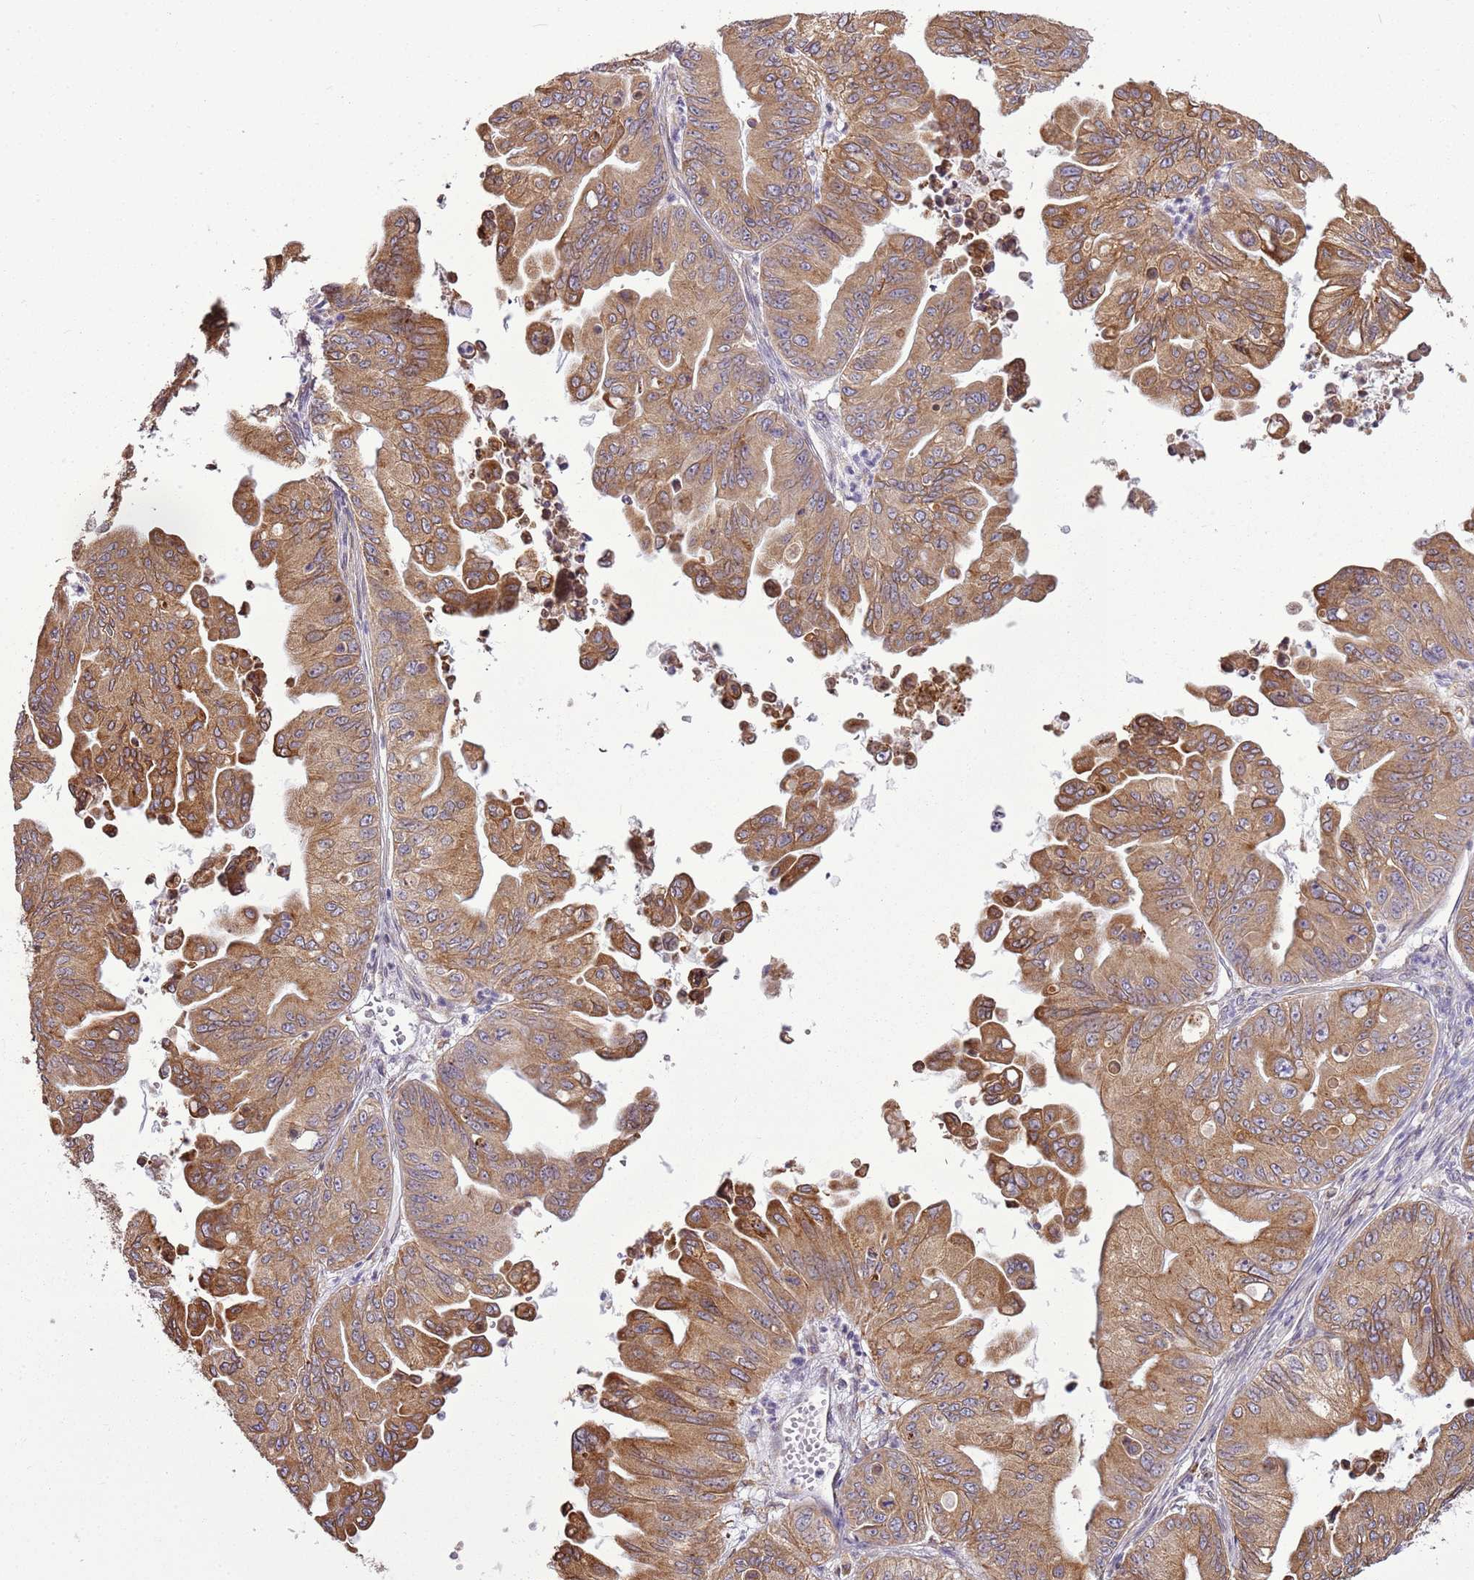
{"staining": {"intensity": "moderate", "quantity": ">75%", "location": "cytoplasmic/membranous"}, "tissue": "ovarian cancer", "cell_type": "Tumor cells", "image_type": "cancer", "snomed": [{"axis": "morphology", "description": "Cystadenocarcinoma, mucinous, NOS"}, {"axis": "topography", "description": "Ovary"}], "caption": "IHC image of ovarian cancer stained for a protein (brown), which reveals medium levels of moderate cytoplasmic/membranous expression in about >75% of tumor cells.", "gene": "TMED10", "patient": {"sex": "female", "age": 71}}